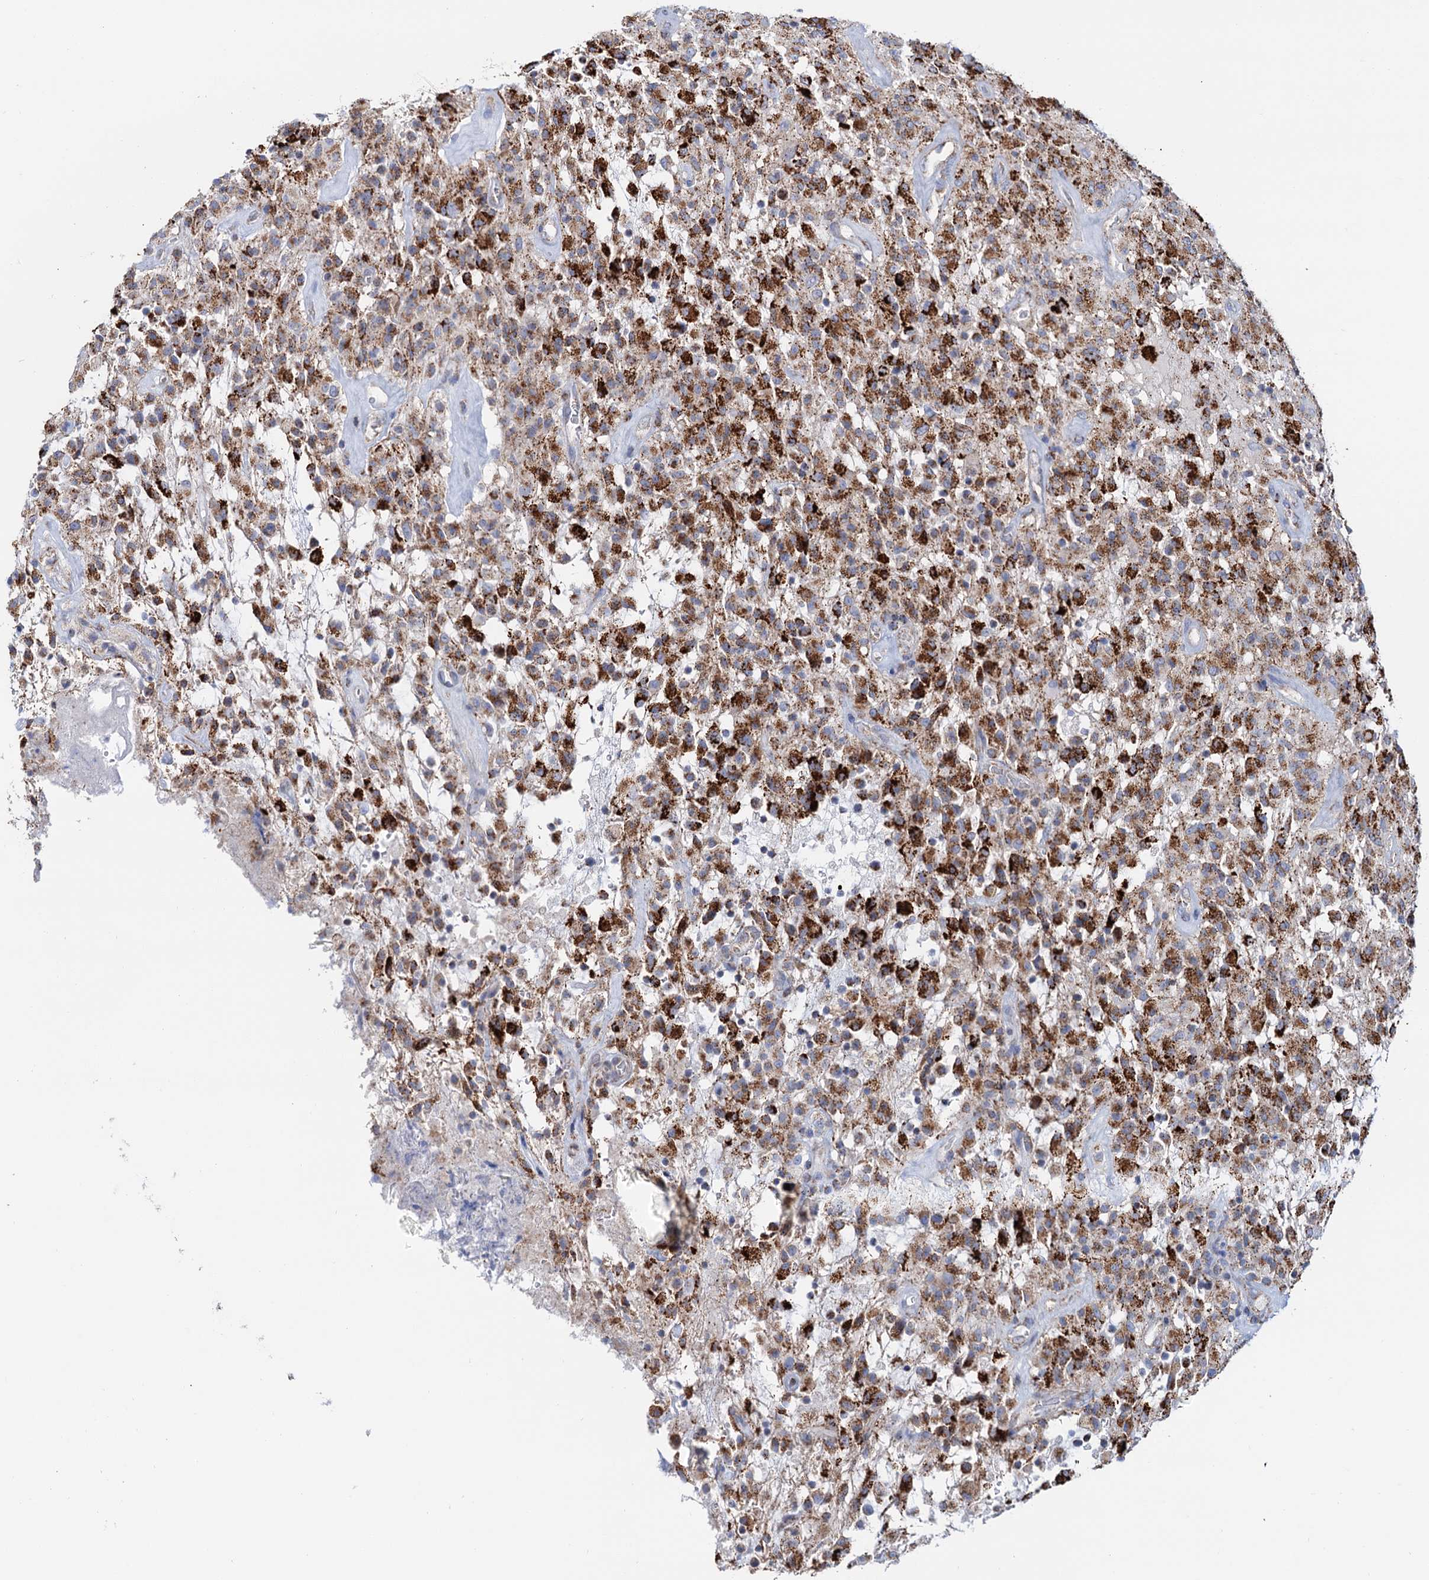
{"staining": {"intensity": "strong", "quantity": ">75%", "location": "cytoplasmic/membranous"}, "tissue": "glioma", "cell_type": "Tumor cells", "image_type": "cancer", "snomed": [{"axis": "morphology", "description": "Glioma, malignant, High grade"}, {"axis": "topography", "description": "Brain"}], "caption": "The image displays a brown stain indicating the presence of a protein in the cytoplasmic/membranous of tumor cells in glioma.", "gene": "C2CD3", "patient": {"sex": "female", "age": 57}}